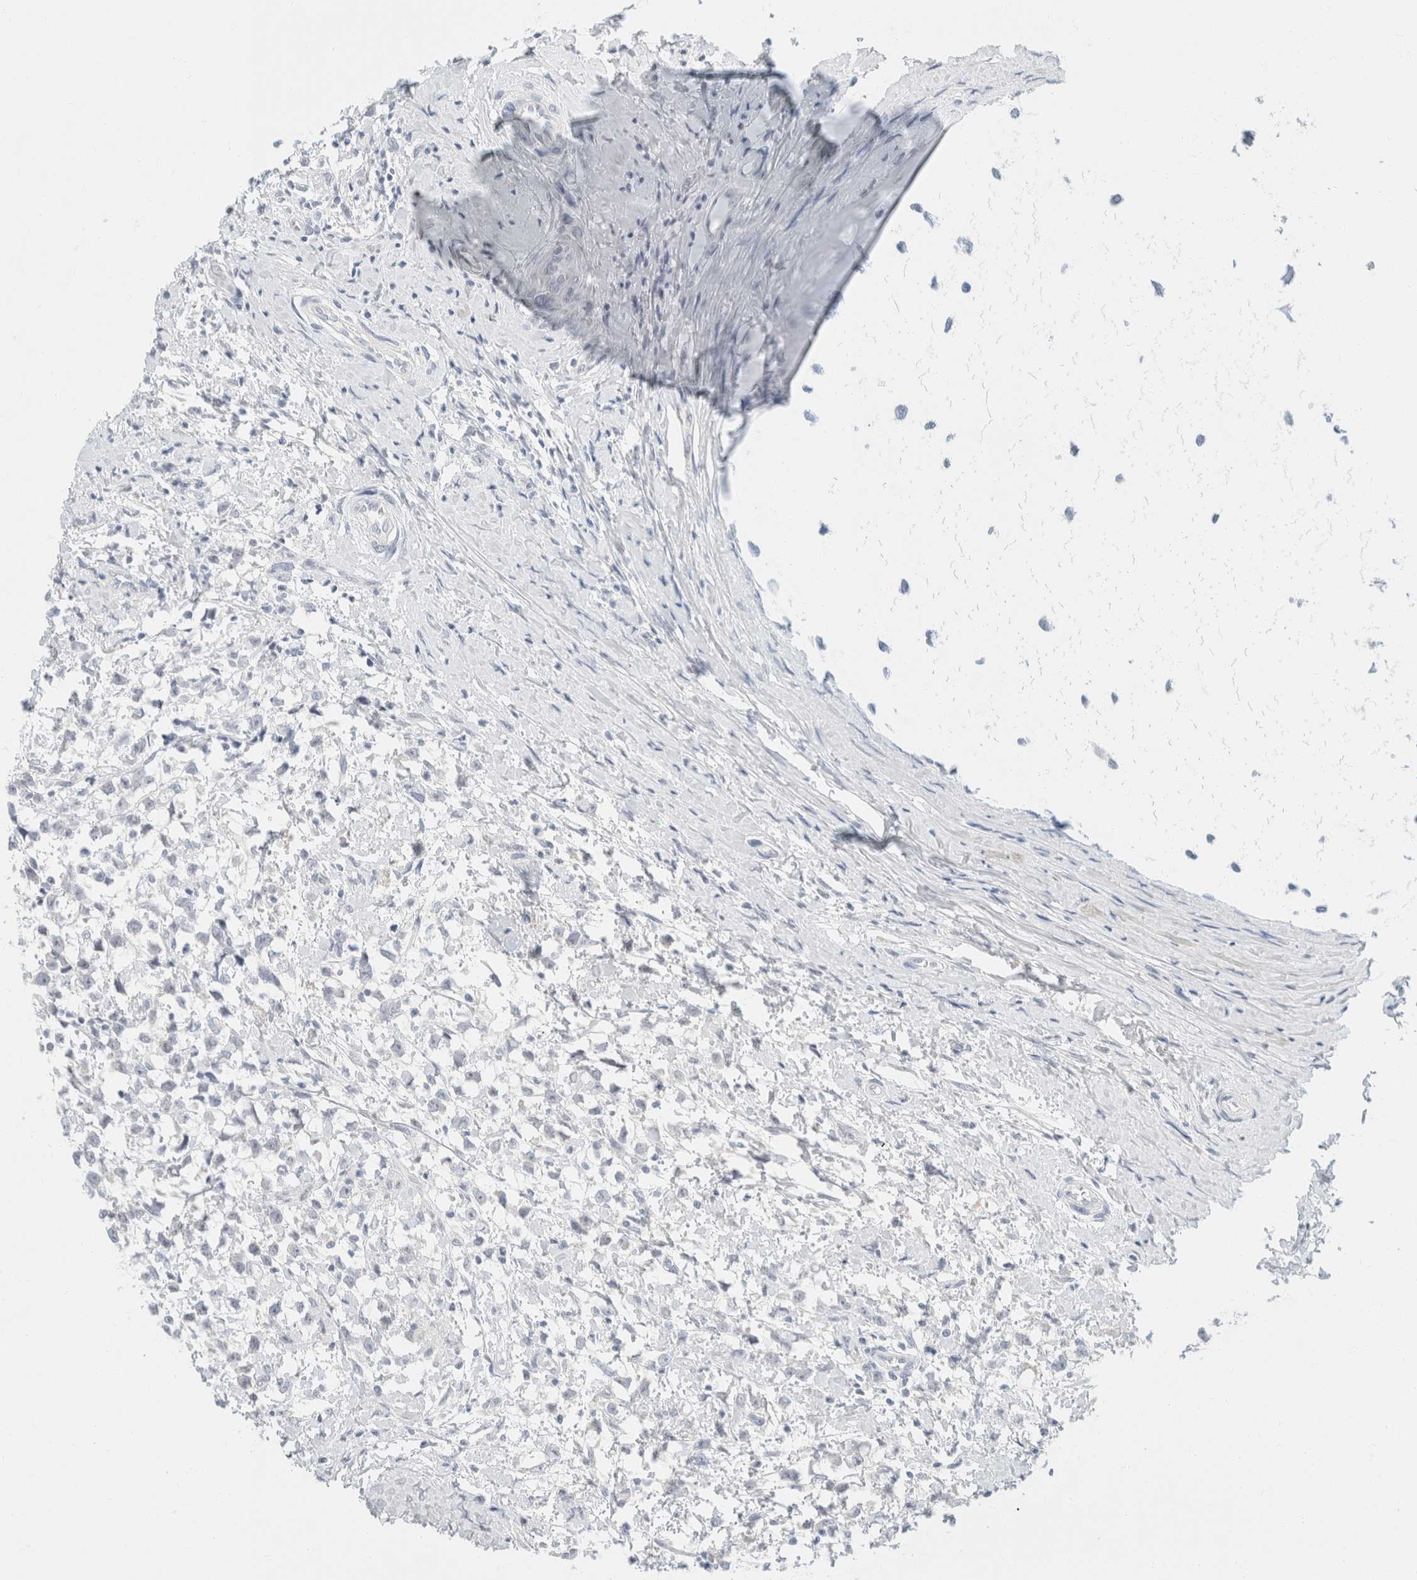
{"staining": {"intensity": "negative", "quantity": "none", "location": "none"}, "tissue": "testis cancer", "cell_type": "Tumor cells", "image_type": "cancer", "snomed": [{"axis": "morphology", "description": "Seminoma, NOS"}, {"axis": "morphology", "description": "Carcinoma, Embryonal, NOS"}, {"axis": "topography", "description": "Testis"}], "caption": "An IHC histopathology image of testis cancer is shown. There is no staining in tumor cells of testis cancer. Brightfield microscopy of IHC stained with DAB (brown) and hematoxylin (blue), captured at high magnification.", "gene": "KRT20", "patient": {"sex": "male", "age": 51}}